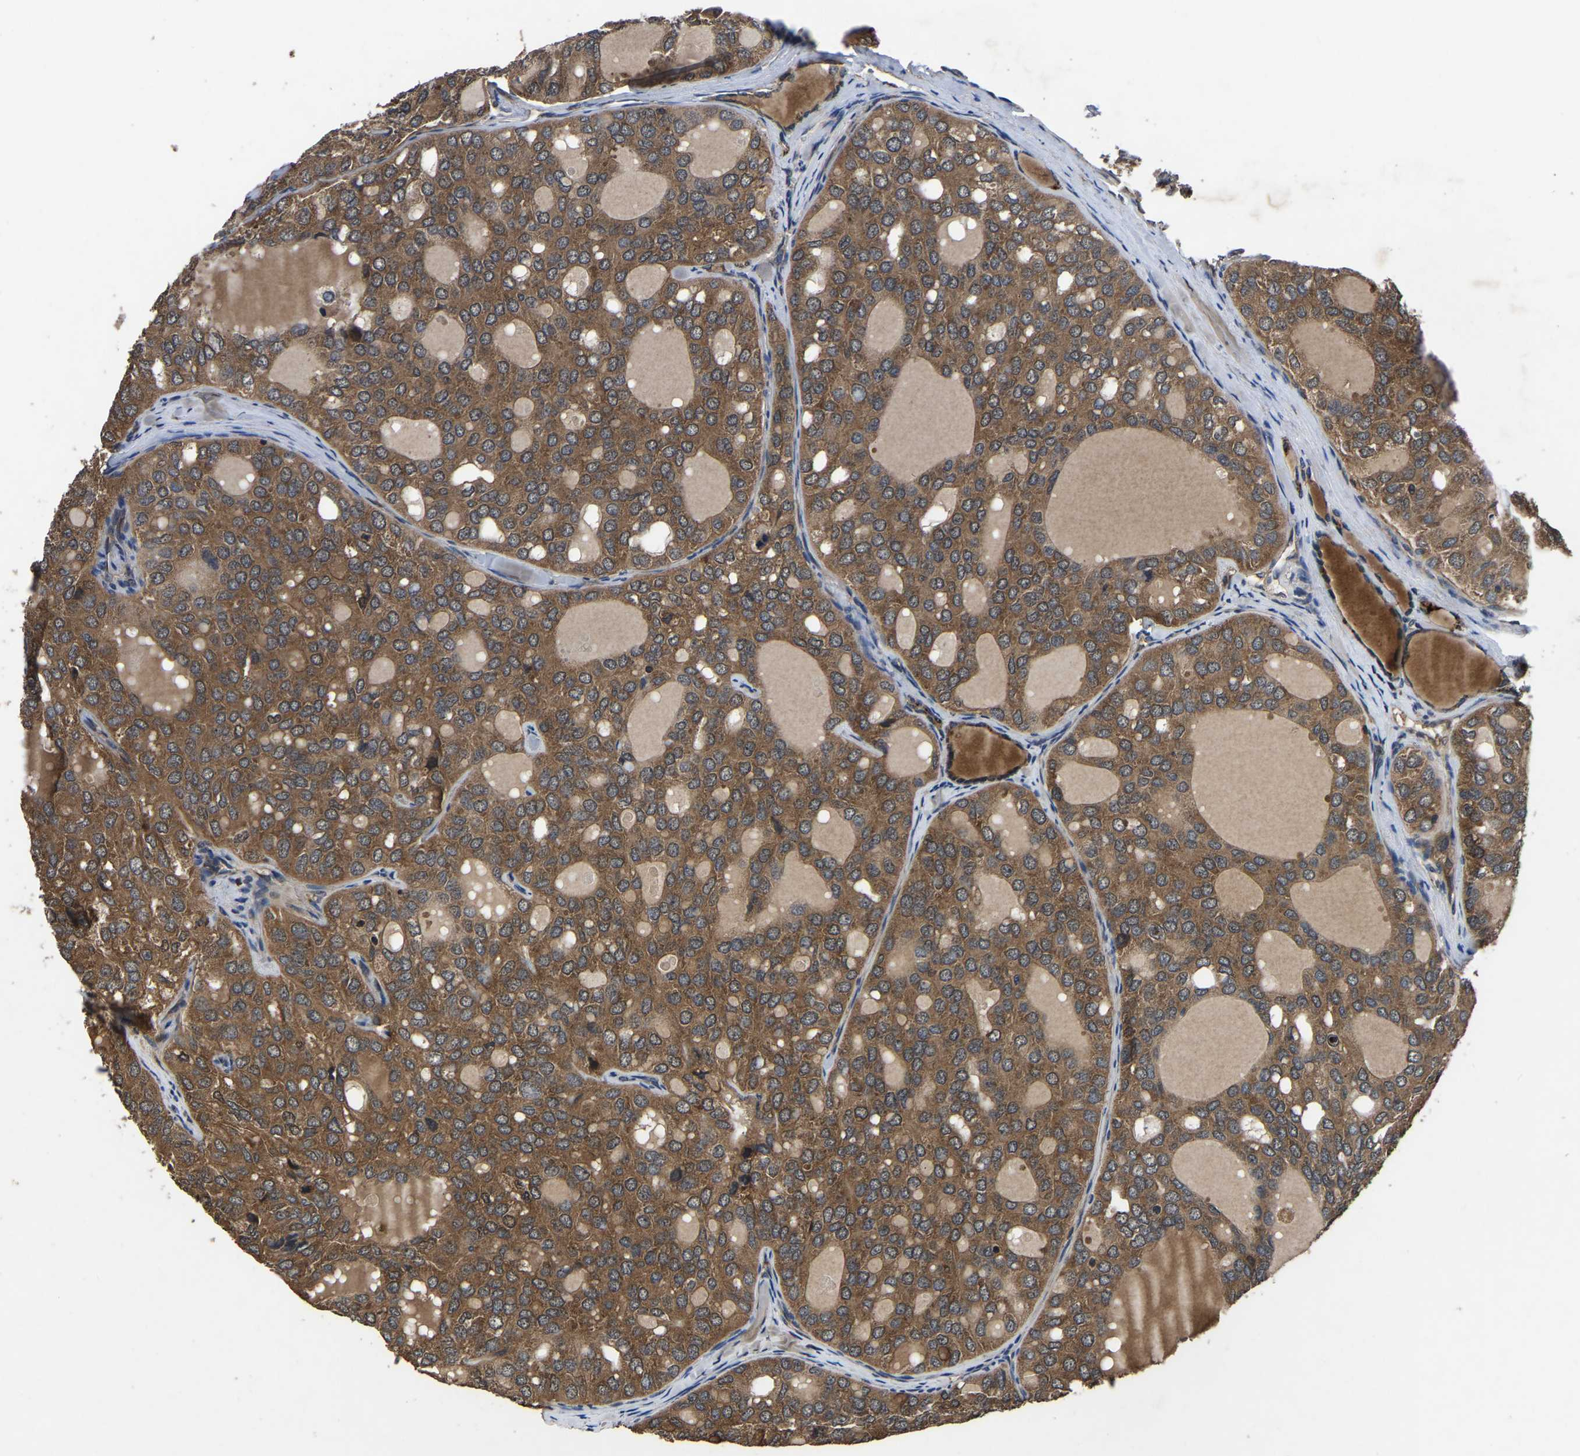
{"staining": {"intensity": "moderate", "quantity": ">75%", "location": "cytoplasmic/membranous"}, "tissue": "thyroid cancer", "cell_type": "Tumor cells", "image_type": "cancer", "snomed": [{"axis": "morphology", "description": "Follicular adenoma carcinoma, NOS"}, {"axis": "topography", "description": "Thyroid gland"}], "caption": "A high-resolution image shows IHC staining of thyroid cancer, which shows moderate cytoplasmic/membranous positivity in approximately >75% of tumor cells. (IHC, brightfield microscopy, high magnification).", "gene": "CRYZL1", "patient": {"sex": "male", "age": 75}}